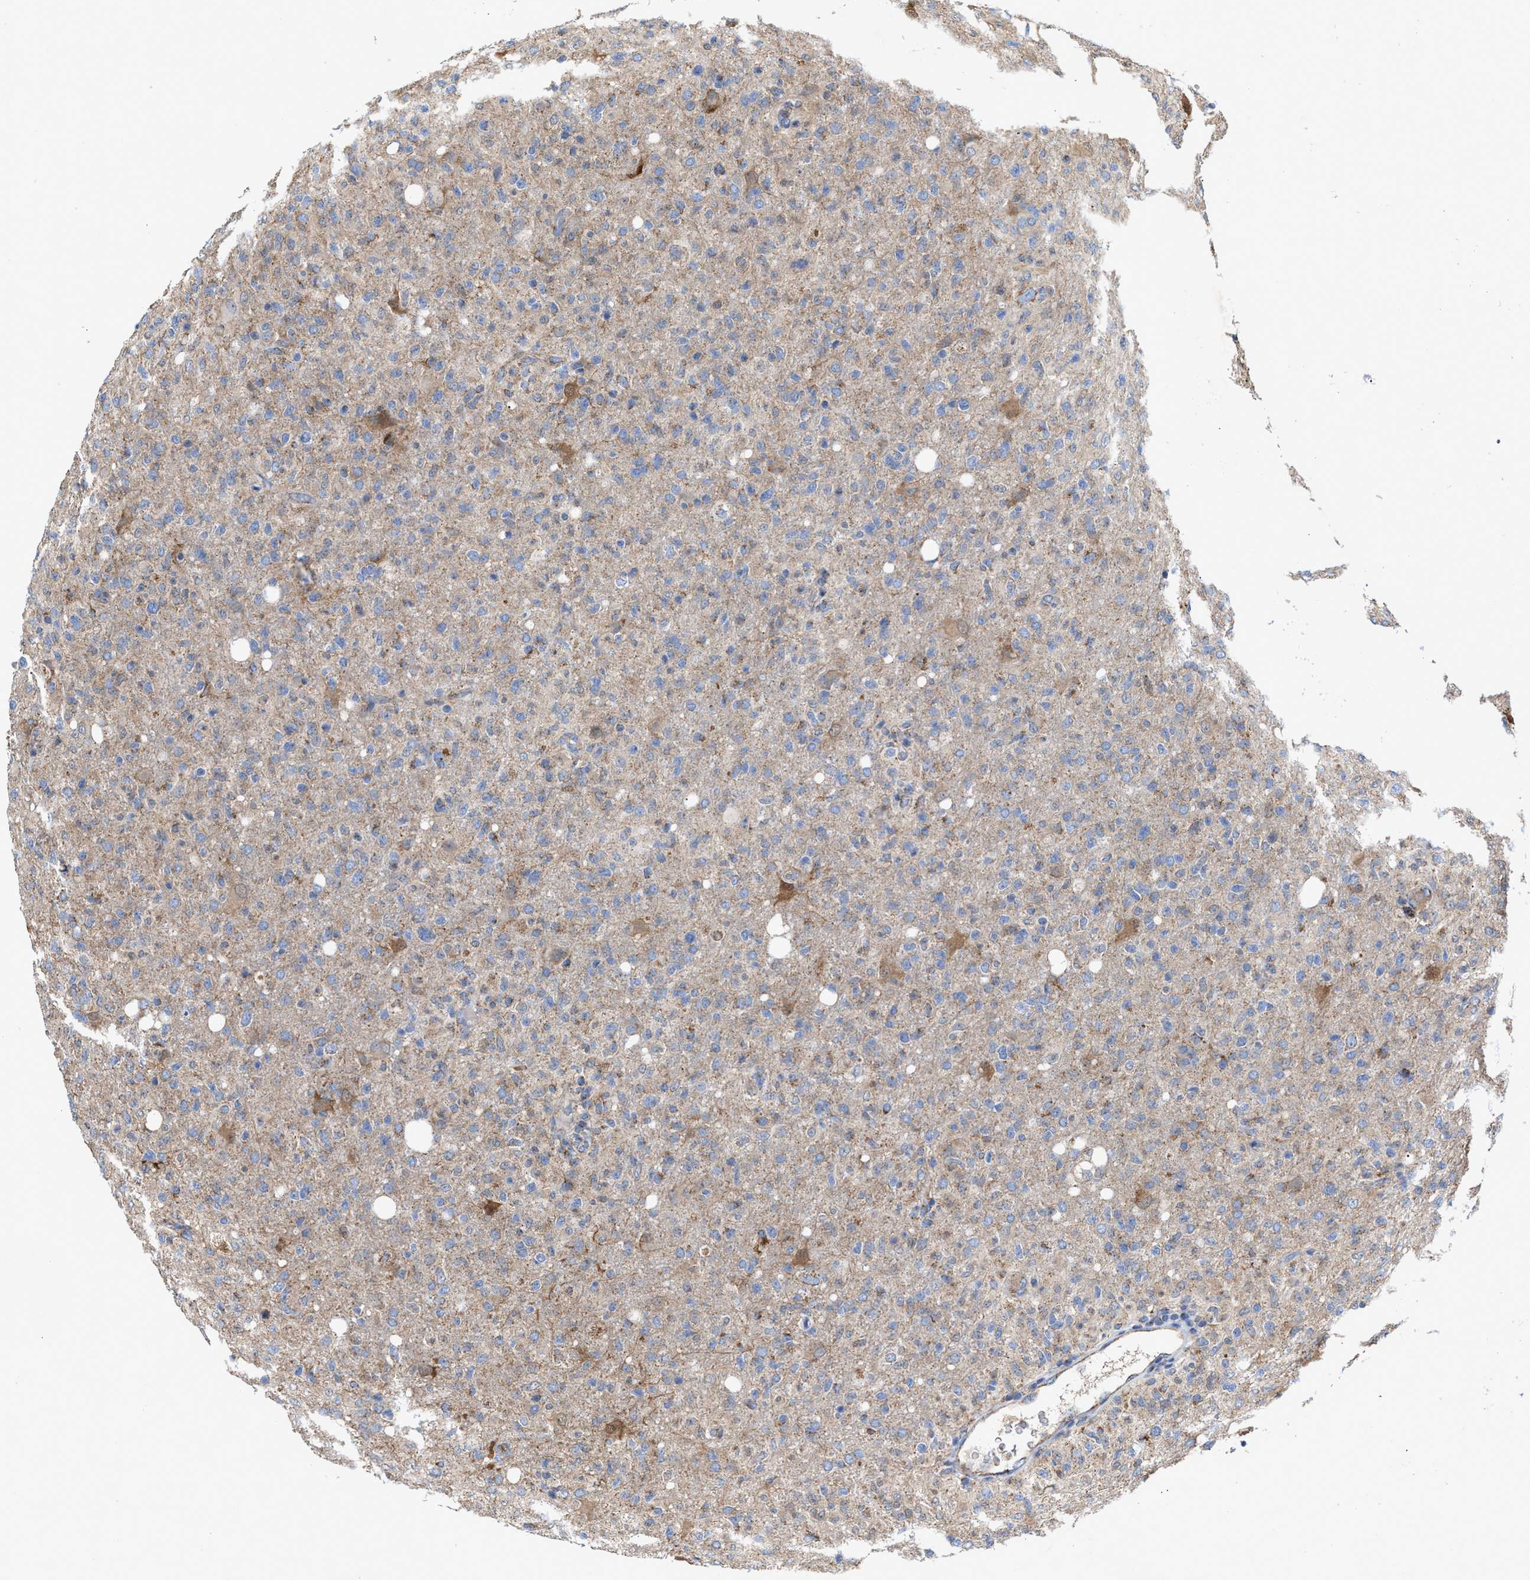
{"staining": {"intensity": "weak", "quantity": "<25%", "location": "cytoplasmic/membranous"}, "tissue": "glioma", "cell_type": "Tumor cells", "image_type": "cancer", "snomed": [{"axis": "morphology", "description": "Glioma, malignant, High grade"}, {"axis": "topography", "description": "Brain"}], "caption": "The image exhibits no significant staining in tumor cells of malignant high-grade glioma.", "gene": "MECR", "patient": {"sex": "female", "age": 57}}